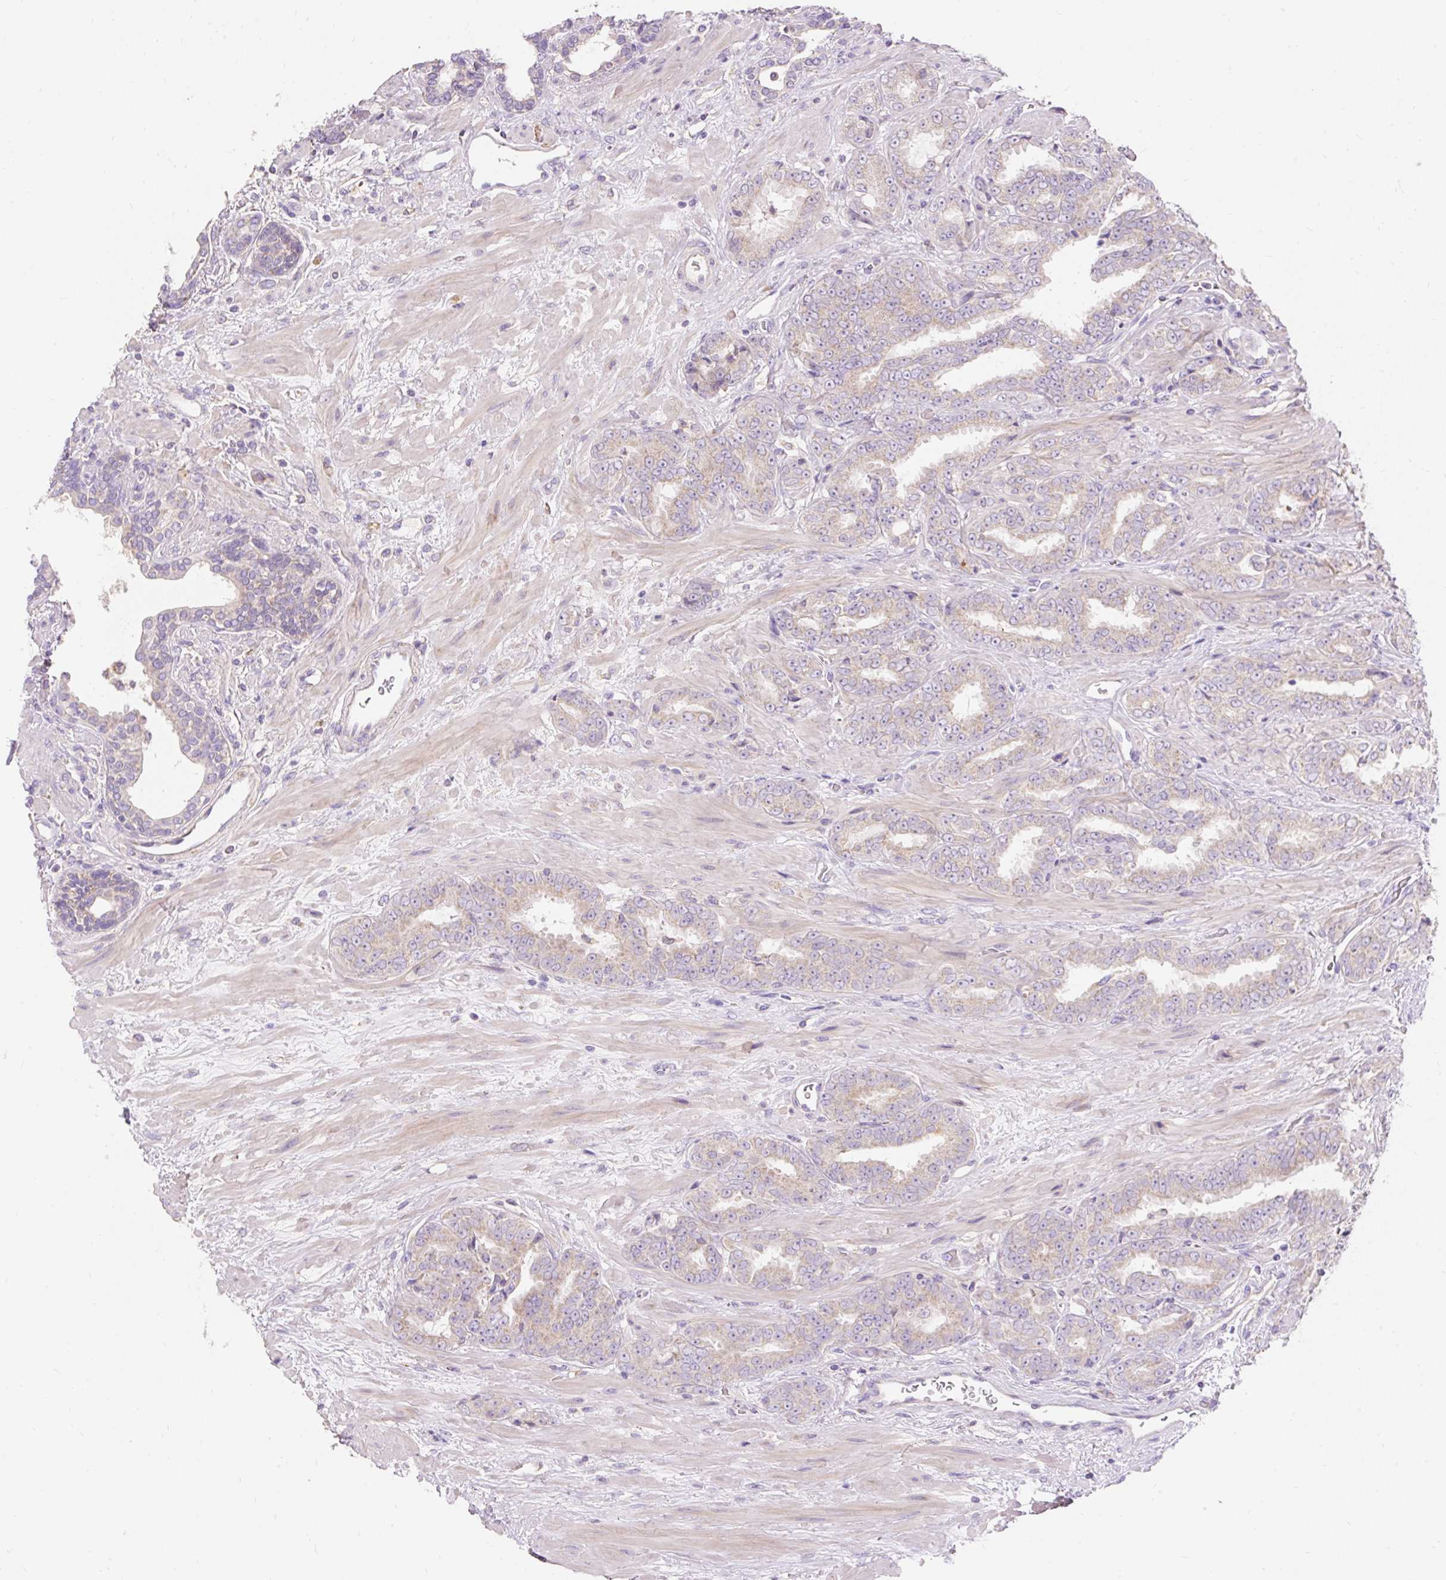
{"staining": {"intensity": "weak", "quantity": "<25%", "location": "cytoplasmic/membranous"}, "tissue": "prostate cancer", "cell_type": "Tumor cells", "image_type": "cancer", "snomed": [{"axis": "morphology", "description": "Adenocarcinoma, High grade"}, {"axis": "topography", "description": "Prostate"}], "caption": "Tumor cells show no significant positivity in prostate cancer.", "gene": "PMAIP1", "patient": {"sex": "male", "age": 72}}